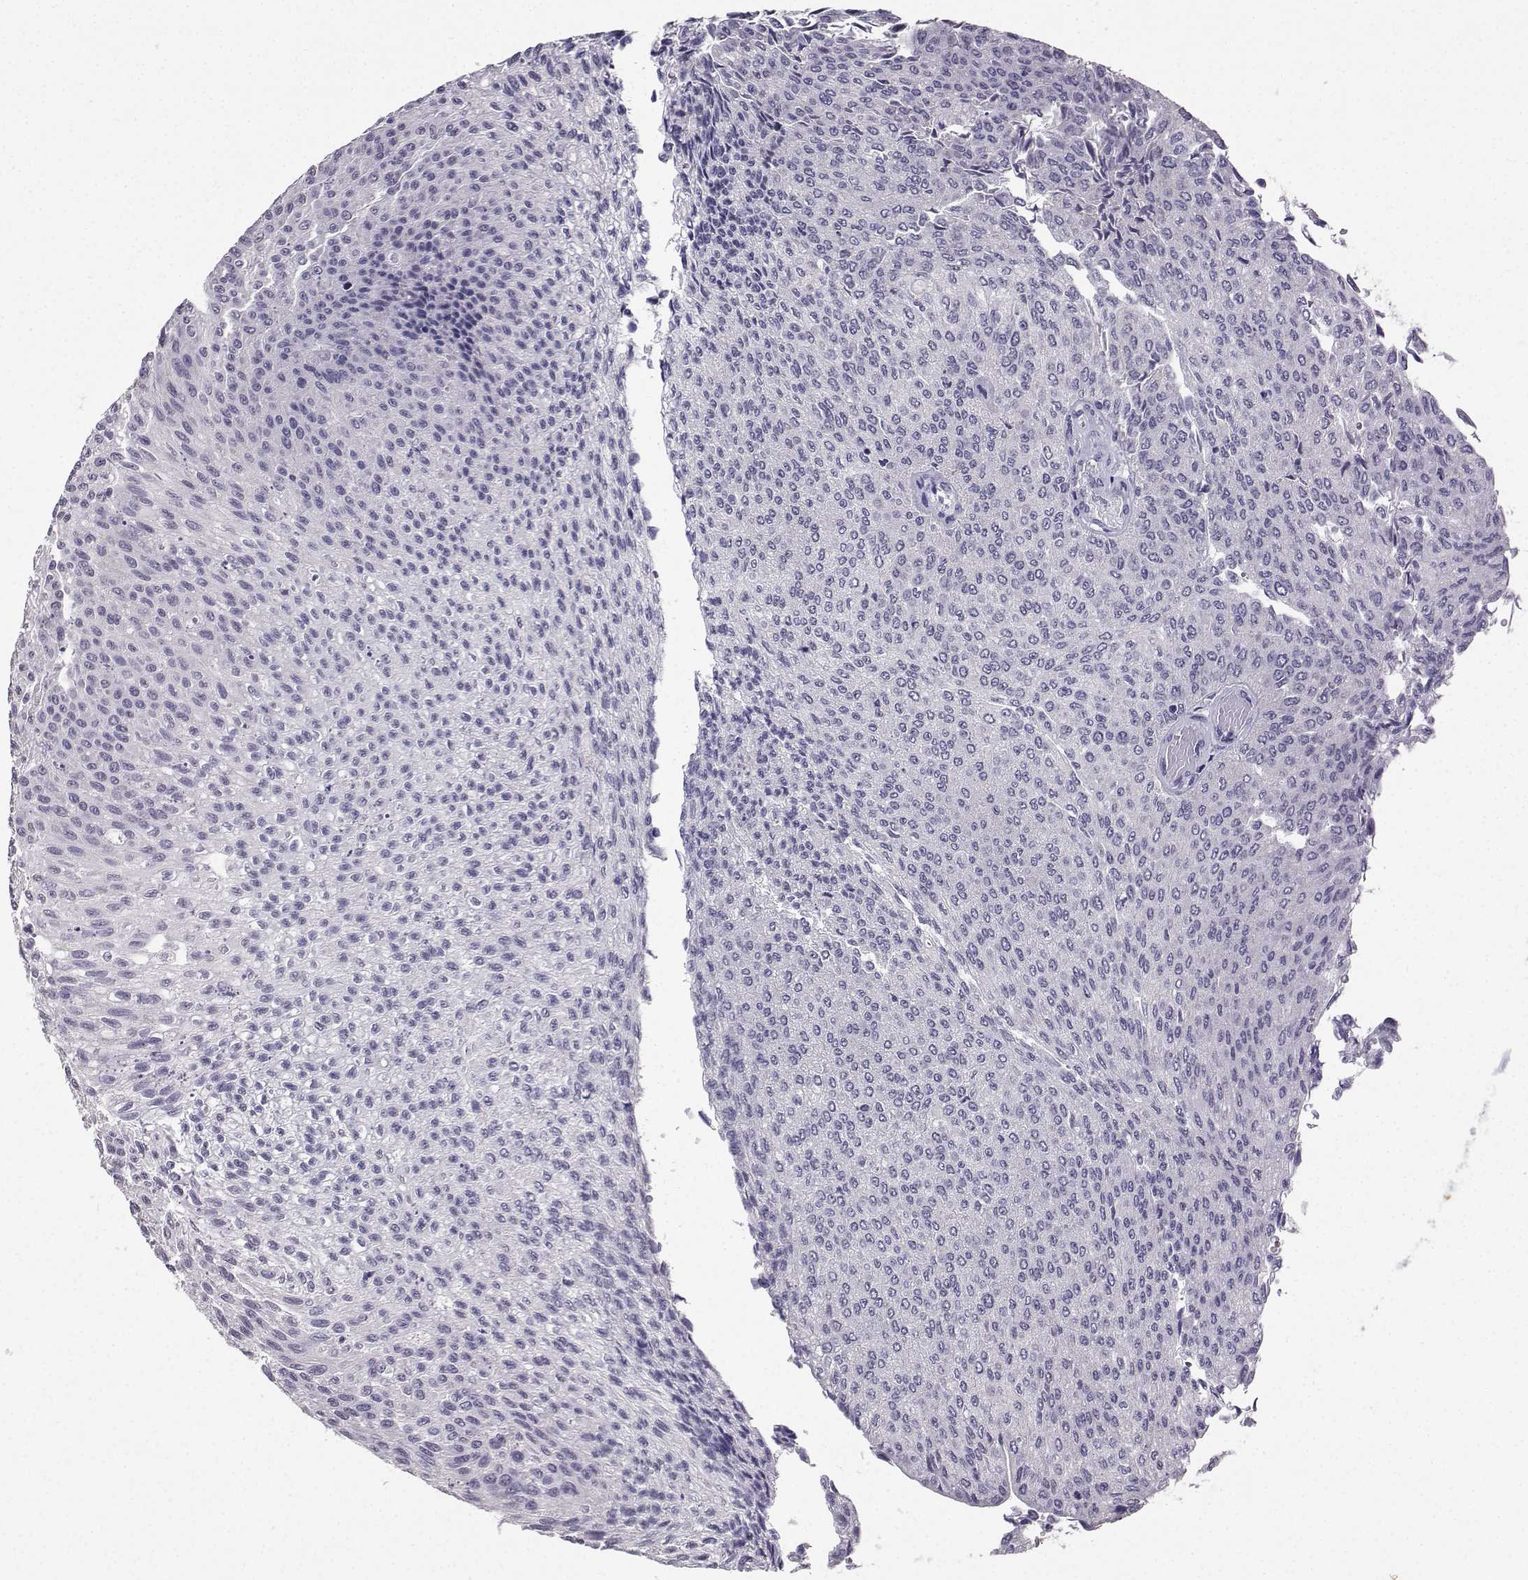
{"staining": {"intensity": "negative", "quantity": "none", "location": "none"}, "tissue": "urothelial cancer", "cell_type": "Tumor cells", "image_type": "cancer", "snomed": [{"axis": "morphology", "description": "Urothelial carcinoma, Low grade"}, {"axis": "topography", "description": "Ureter, NOS"}, {"axis": "topography", "description": "Urinary bladder"}], "caption": "There is no significant expression in tumor cells of urothelial cancer.", "gene": "SPAG11B", "patient": {"sex": "male", "age": 78}}